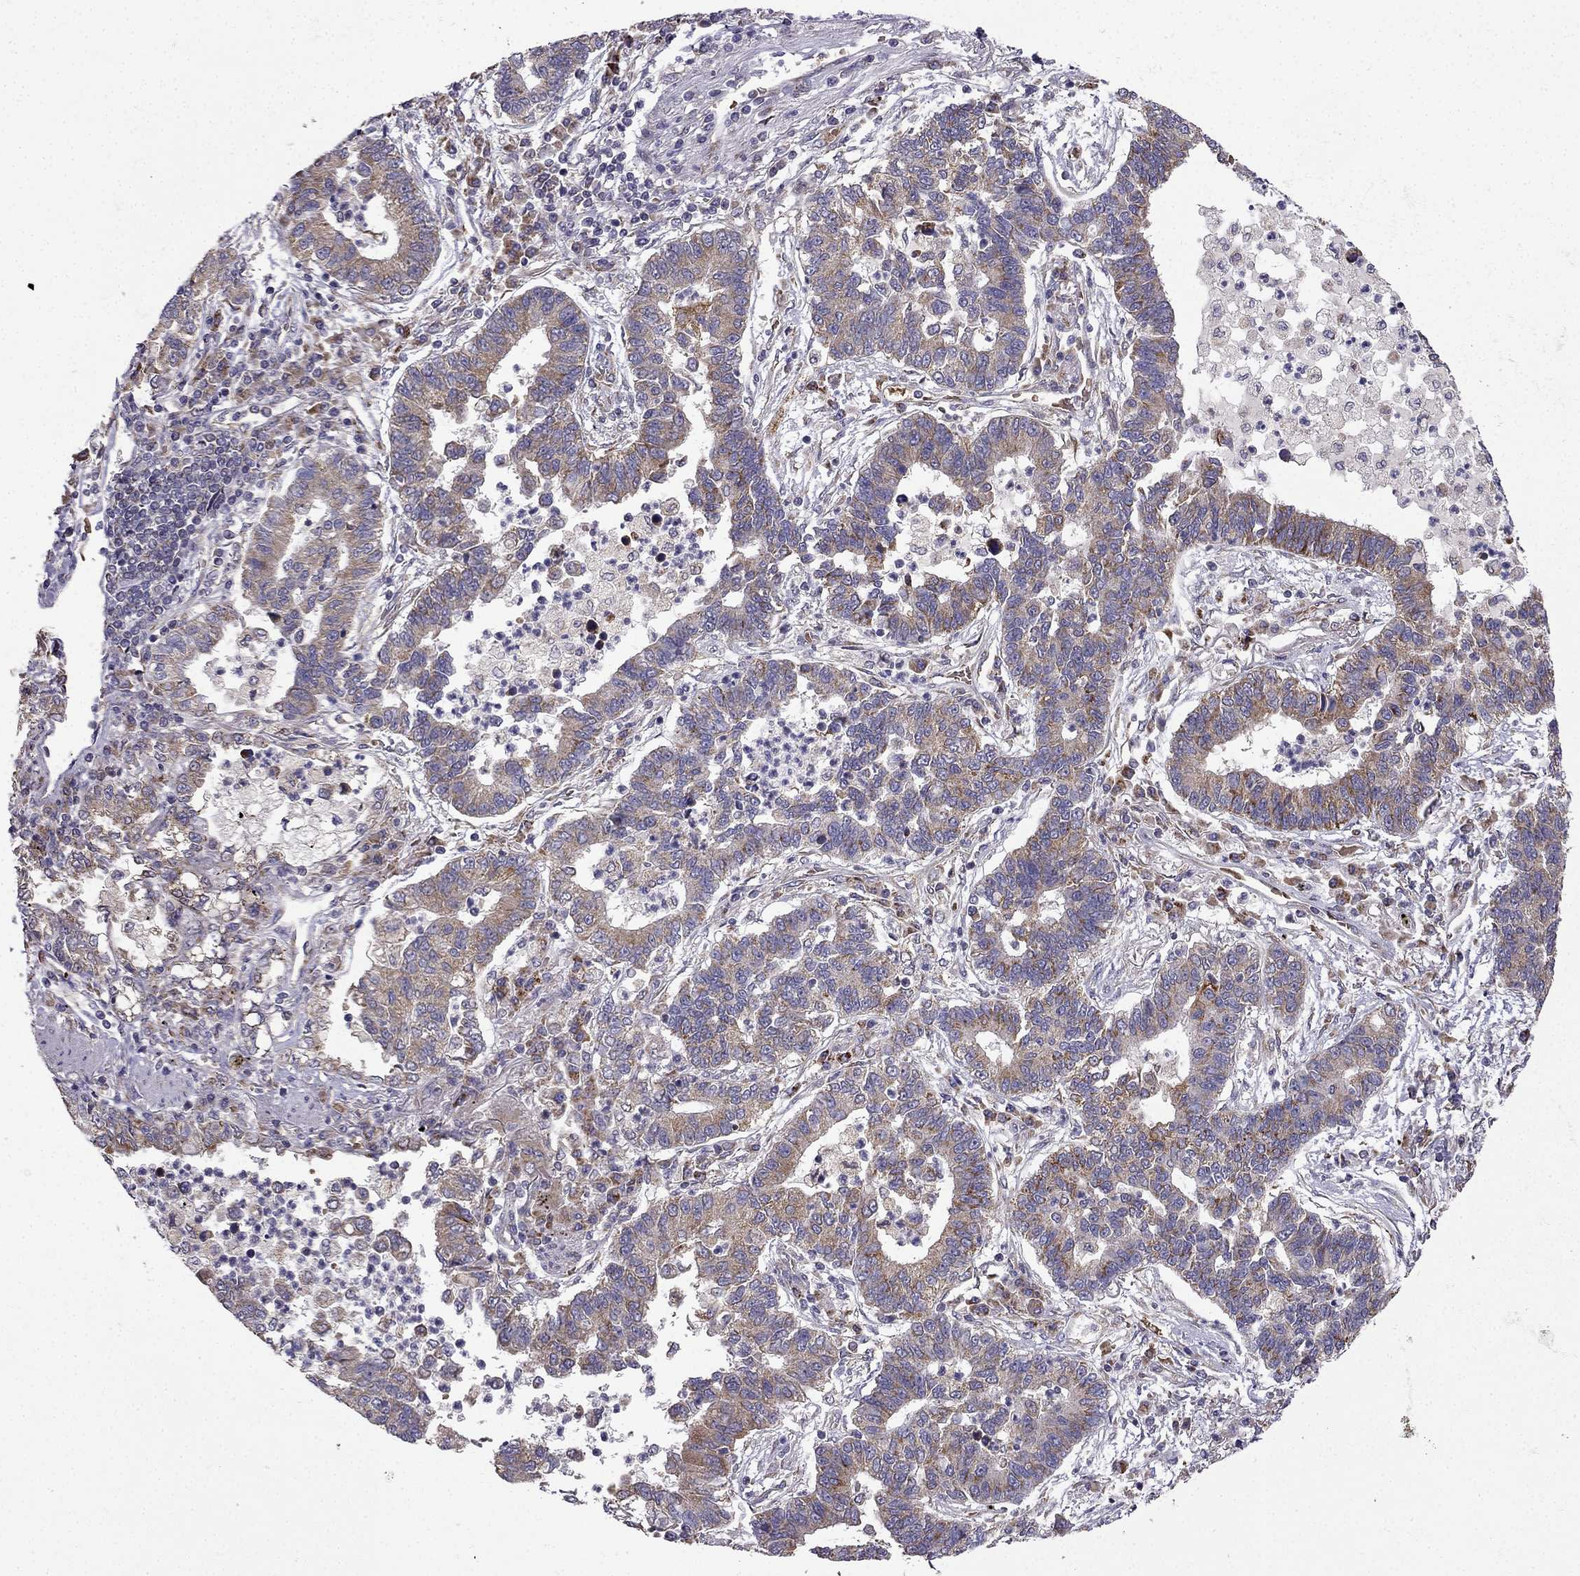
{"staining": {"intensity": "moderate", "quantity": "25%-75%", "location": "cytoplasmic/membranous"}, "tissue": "lung cancer", "cell_type": "Tumor cells", "image_type": "cancer", "snomed": [{"axis": "morphology", "description": "Adenocarcinoma, NOS"}, {"axis": "topography", "description": "Lung"}], "caption": "This photomicrograph displays lung cancer (adenocarcinoma) stained with IHC to label a protein in brown. The cytoplasmic/membranous of tumor cells show moderate positivity for the protein. Nuclei are counter-stained blue.", "gene": "B4GALT7", "patient": {"sex": "female", "age": 57}}